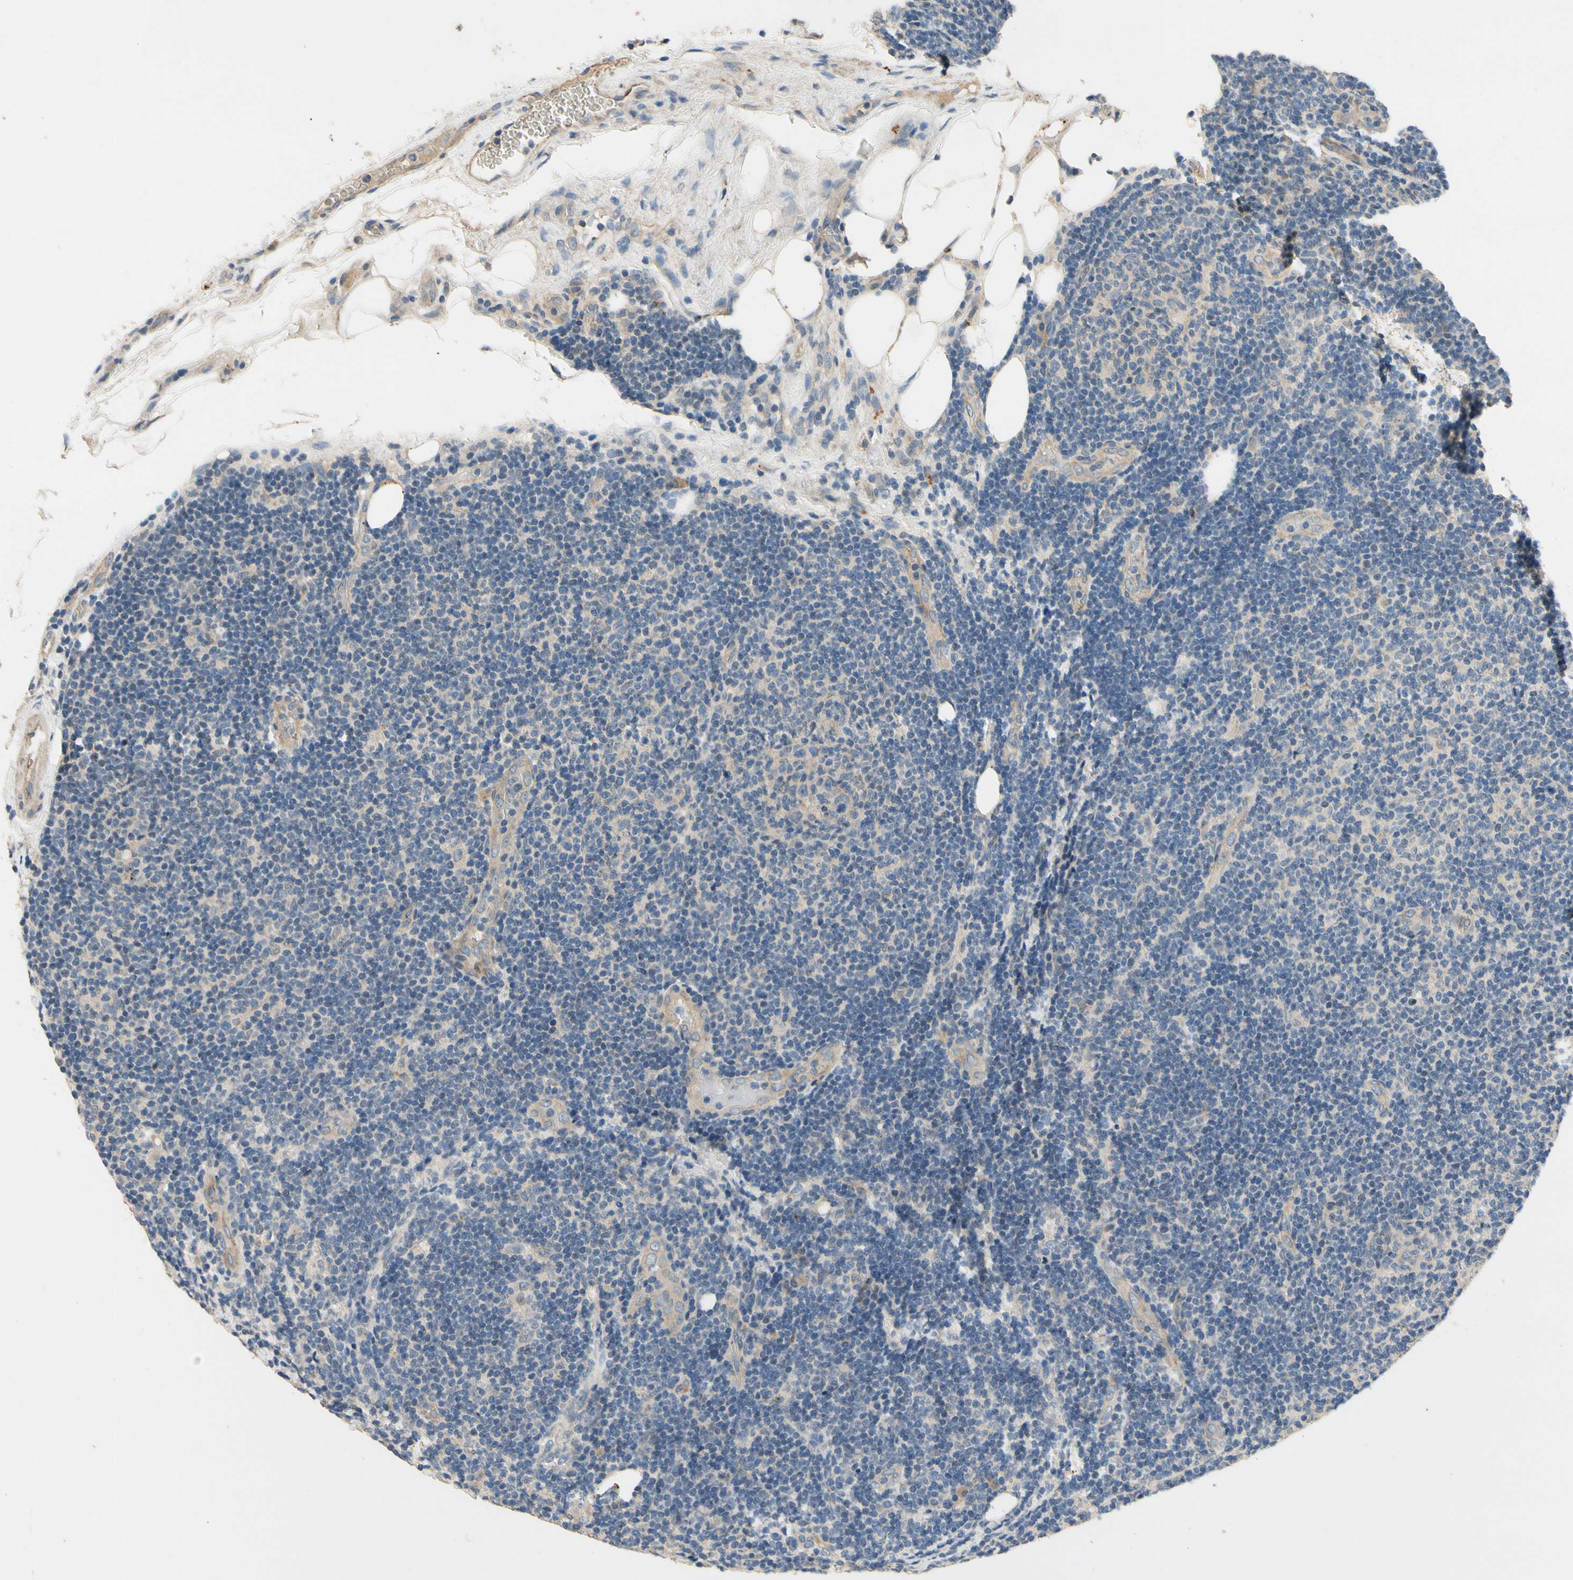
{"staining": {"intensity": "negative", "quantity": "none", "location": "none"}, "tissue": "lymphoma", "cell_type": "Tumor cells", "image_type": "cancer", "snomed": [{"axis": "morphology", "description": "Malignant lymphoma, non-Hodgkin's type, Low grade"}, {"axis": "topography", "description": "Lymph node"}], "caption": "High magnification brightfield microscopy of lymphoma stained with DAB (3,3'-diaminobenzidine) (brown) and counterstained with hematoxylin (blue): tumor cells show no significant expression.", "gene": "ALKBH3", "patient": {"sex": "male", "age": 83}}